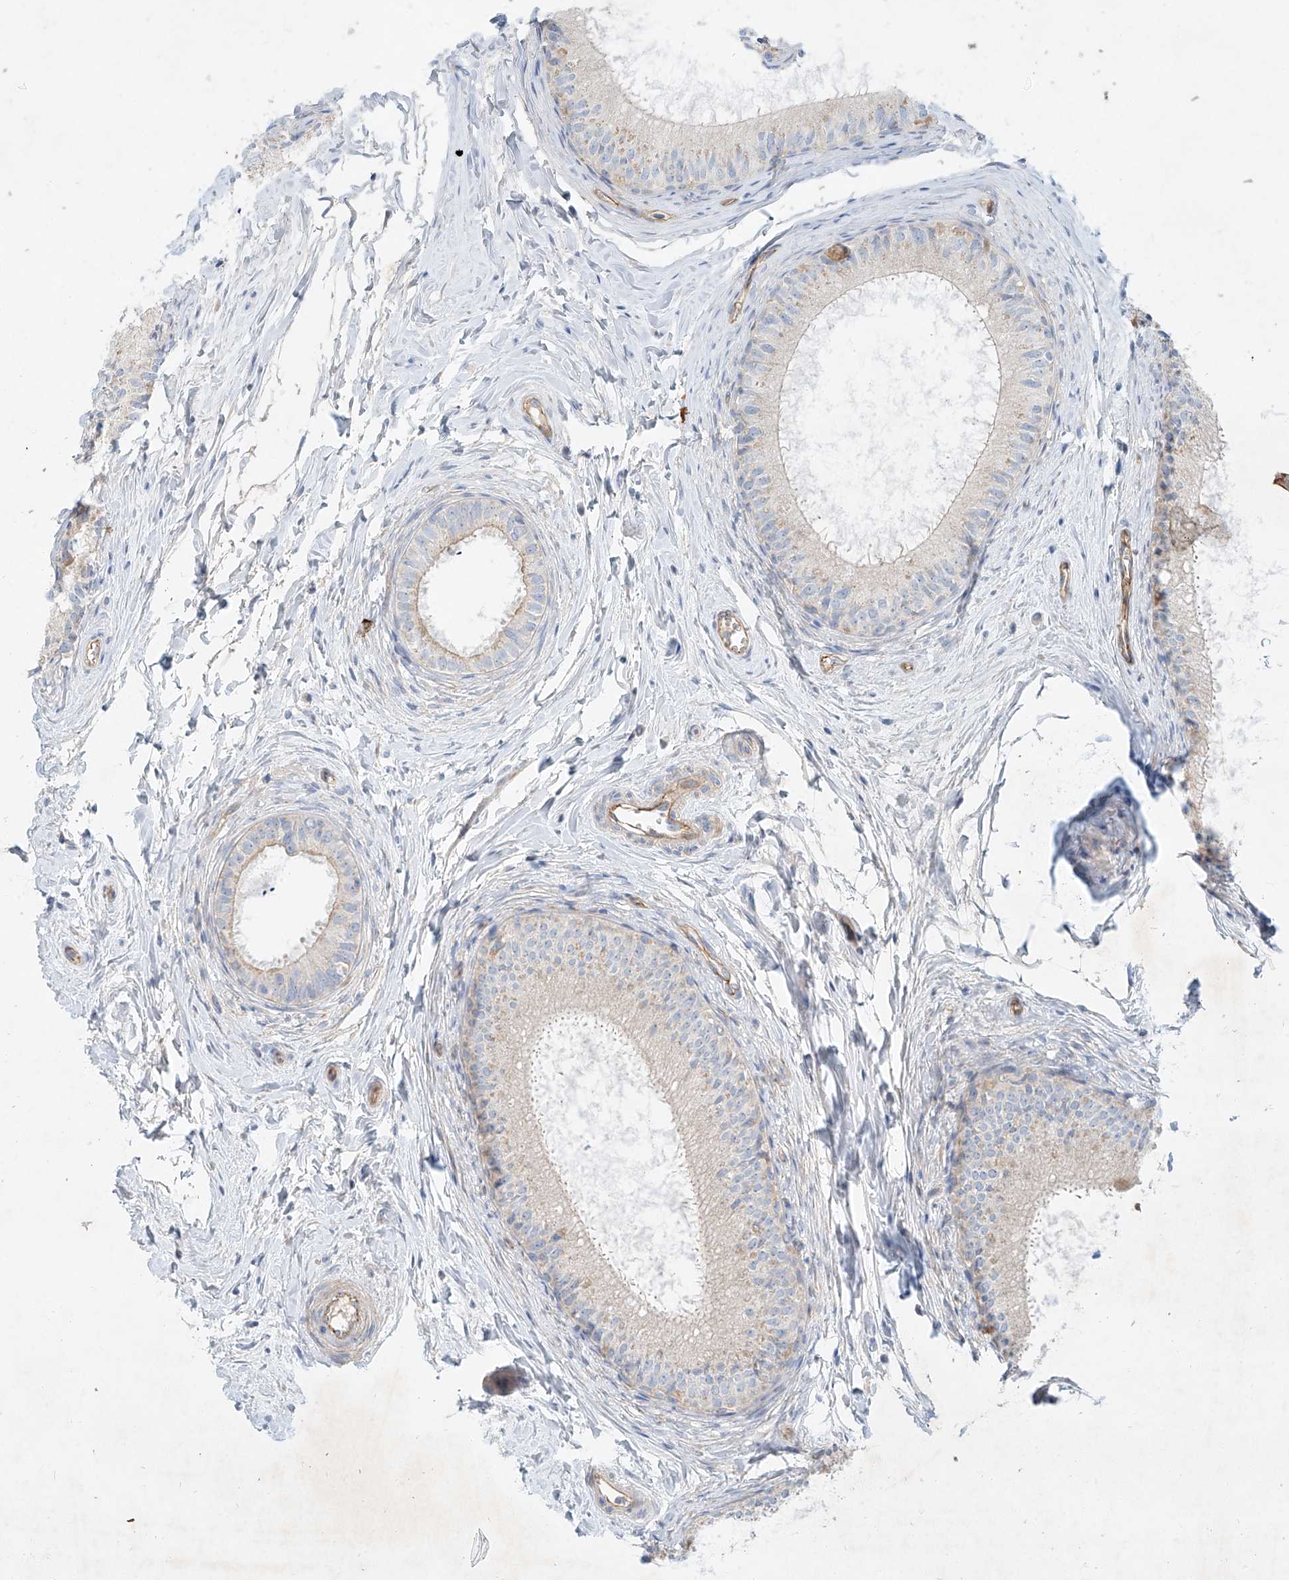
{"staining": {"intensity": "weak", "quantity": "25%-75%", "location": "cytoplasmic/membranous"}, "tissue": "epididymis", "cell_type": "Glandular cells", "image_type": "normal", "snomed": [{"axis": "morphology", "description": "Normal tissue, NOS"}, {"axis": "topography", "description": "Epididymis"}], "caption": "Epididymis was stained to show a protein in brown. There is low levels of weak cytoplasmic/membranous positivity in approximately 25%-75% of glandular cells. Nuclei are stained in blue.", "gene": "AJM1", "patient": {"sex": "male", "age": 34}}